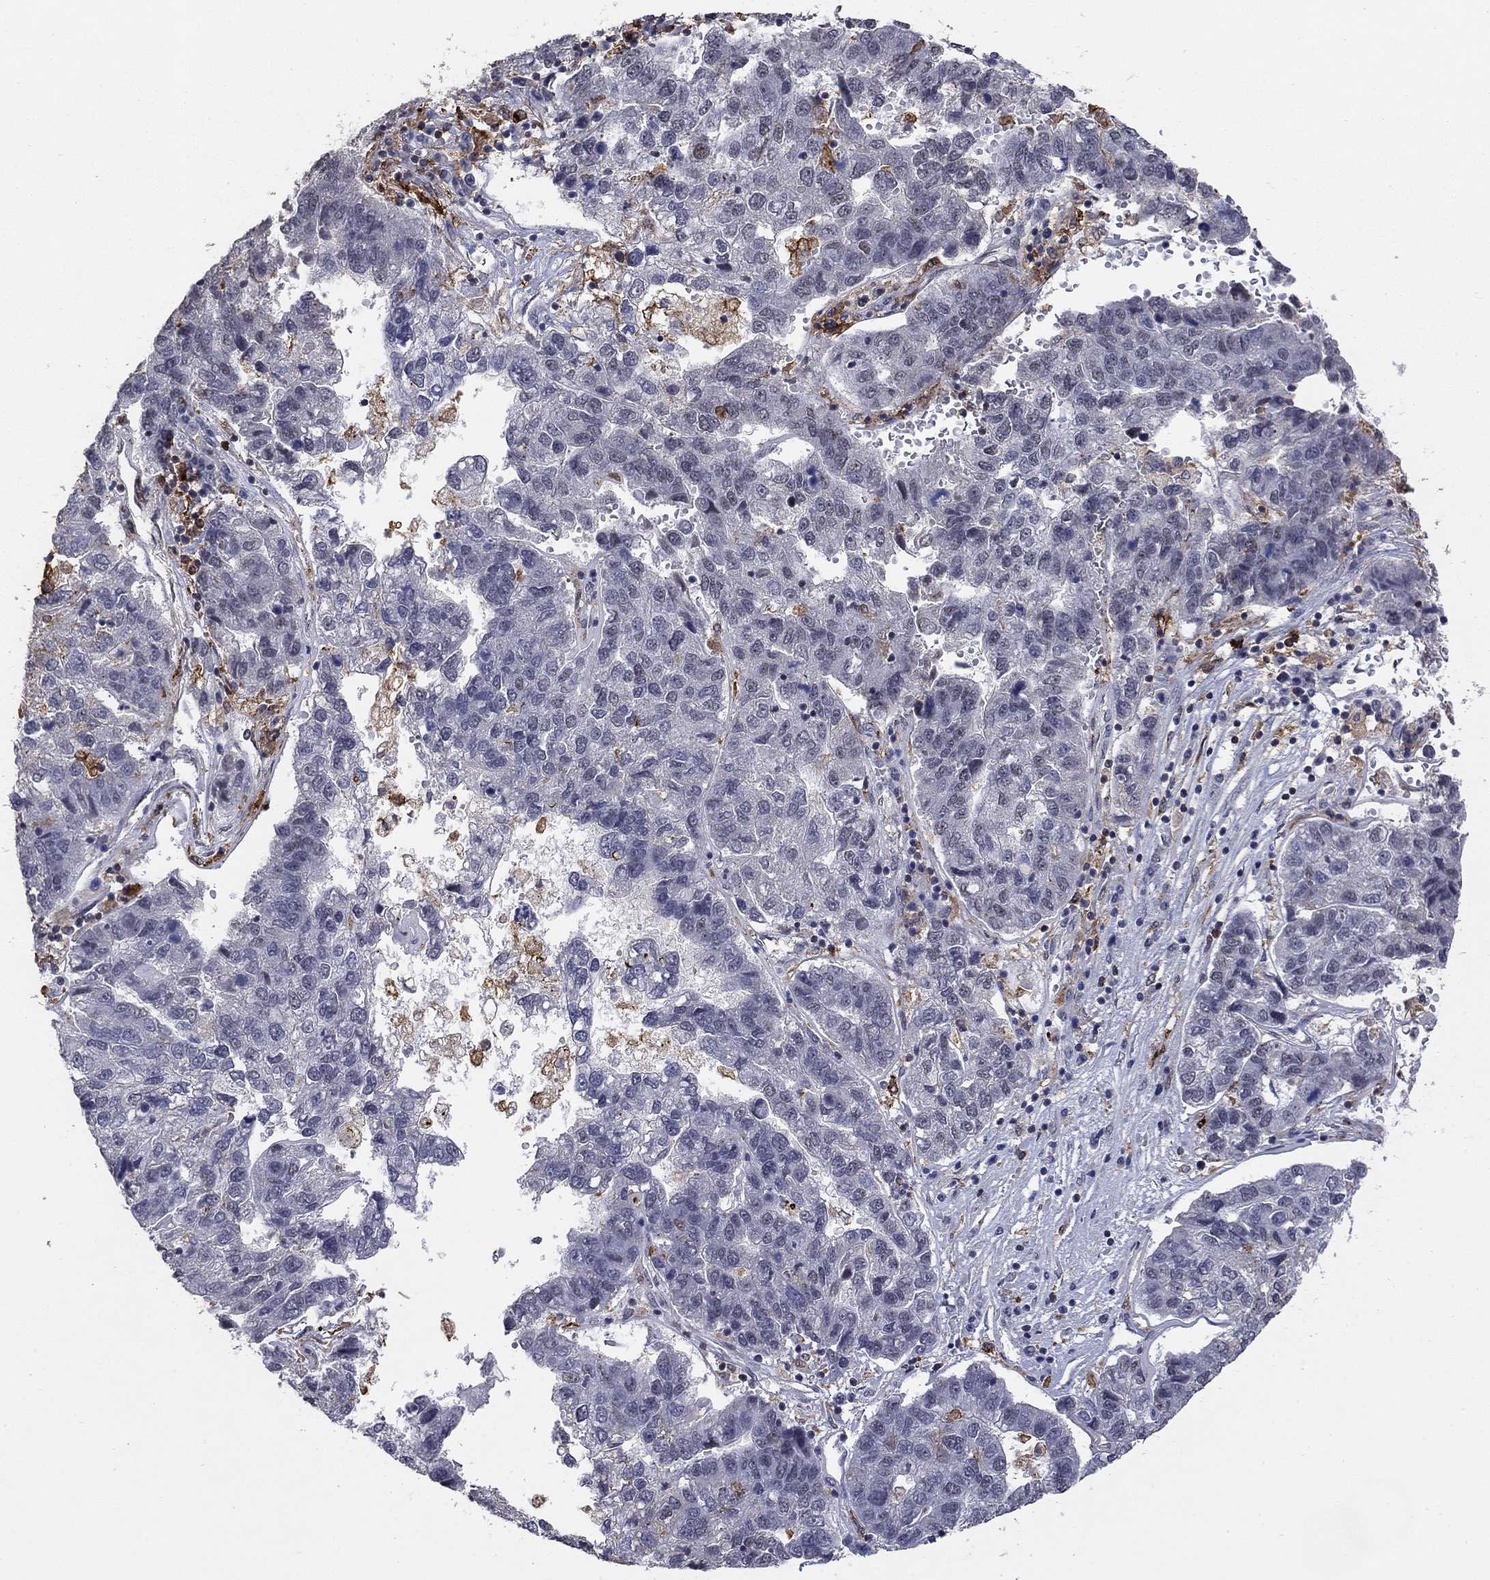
{"staining": {"intensity": "negative", "quantity": "none", "location": "none"}, "tissue": "pancreatic cancer", "cell_type": "Tumor cells", "image_type": "cancer", "snomed": [{"axis": "morphology", "description": "Adenocarcinoma, NOS"}, {"axis": "topography", "description": "Pancreas"}], "caption": "Pancreatic adenocarcinoma was stained to show a protein in brown. There is no significant staining in tumor cells.", "gene": "GRIA3", "patient": {"sex": "female", "age": 61}}